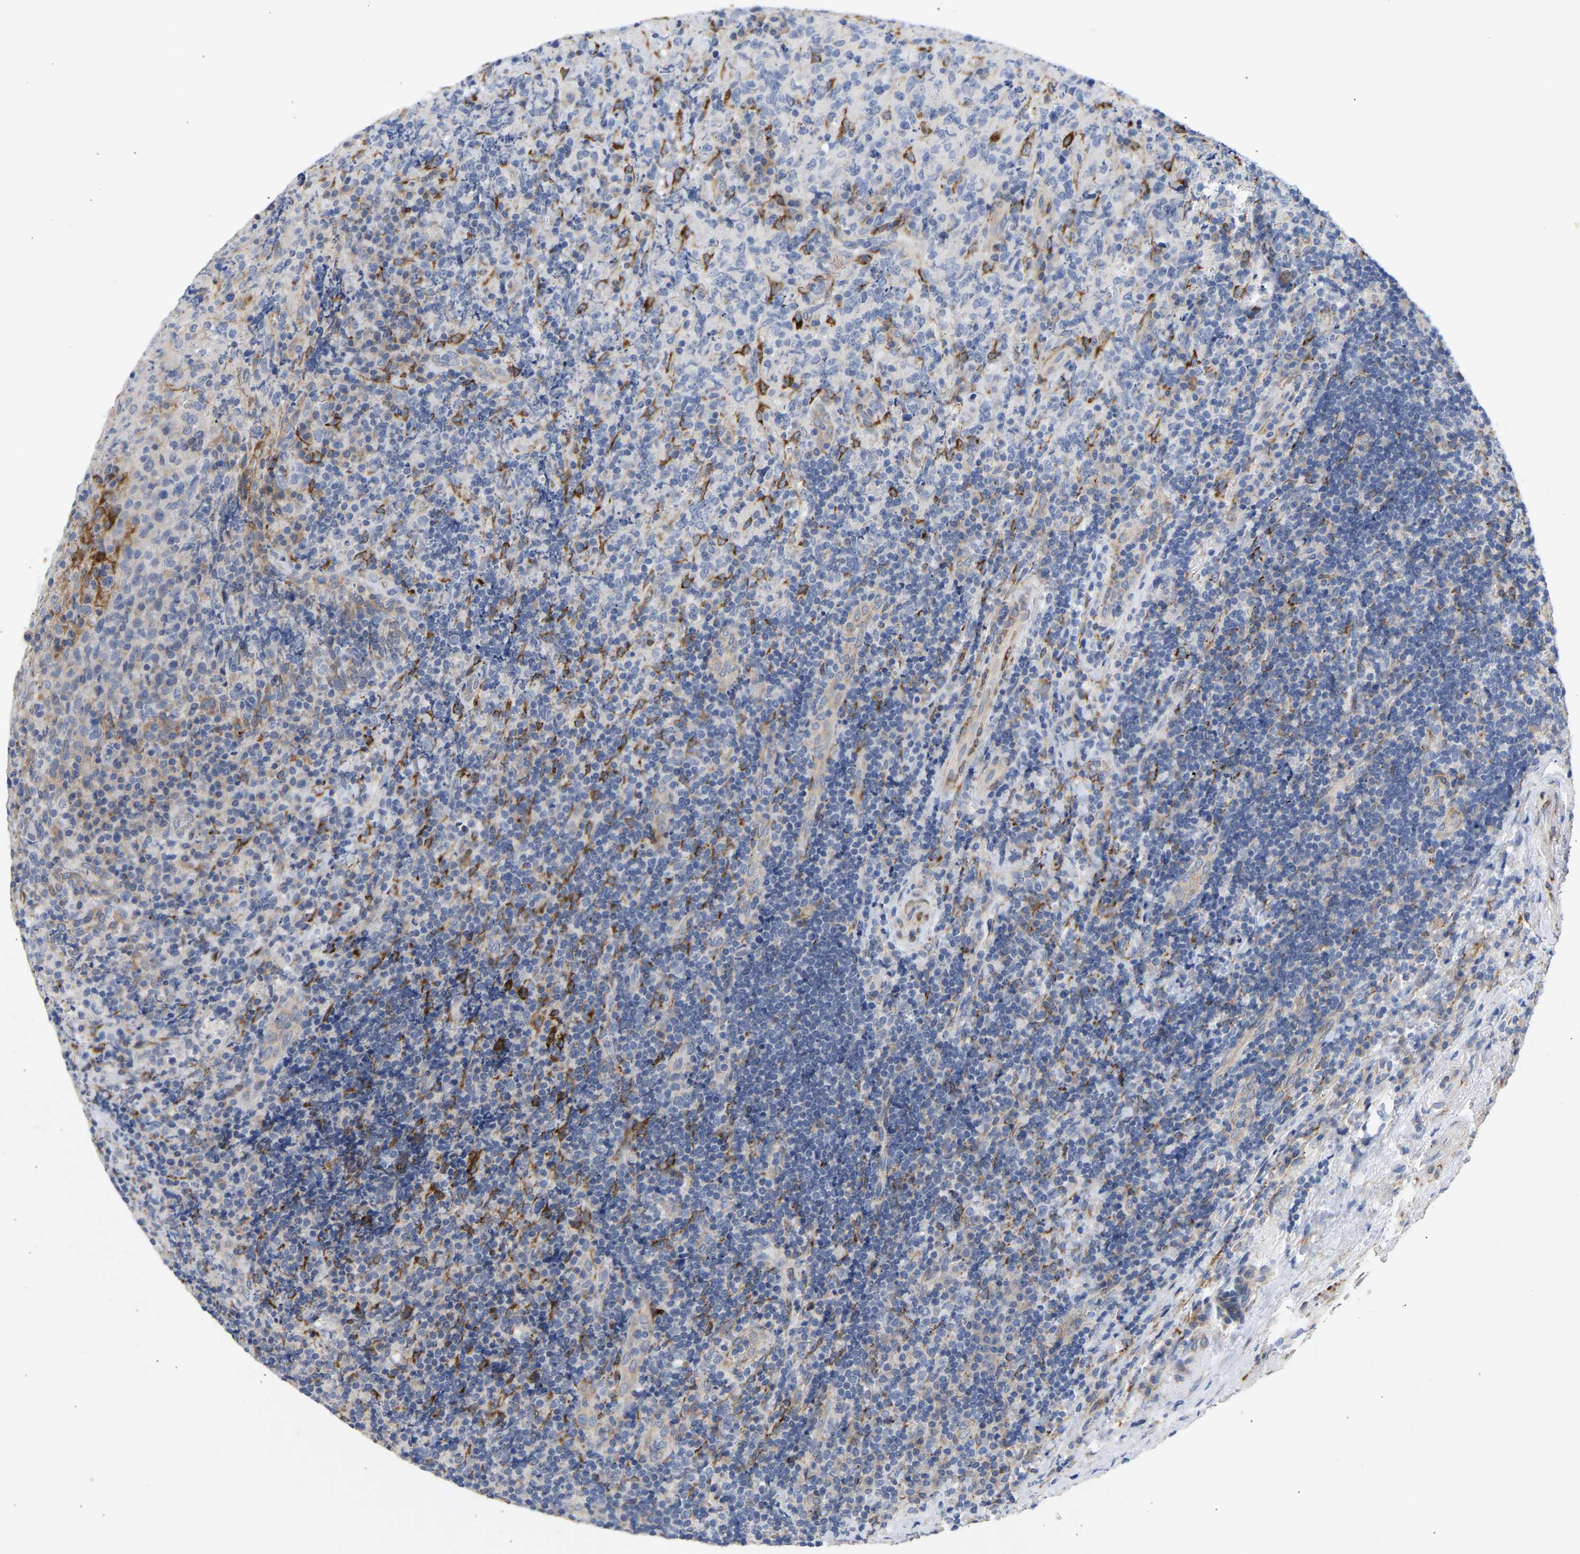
{"staining": {"intensity": "negative", "quantity": "none", "location": "none"}, "tissue": "lymphoma", "cell_type": "Tumor cells", "image_type": "cancer", "snomed": [{"axis": "morphology", "description": "Malignant lymphoma, non-Hodgkin's type, High grade"}, {"axis": "topography", "description": "Tonsil"}], "caption": "Tumor cells are negative for brown protein staining in malignant lymphoma, non-Hodgkin's type (high-grade).", "gene": "SELENOM", "patient": {"sex": "female", "age": 36}}